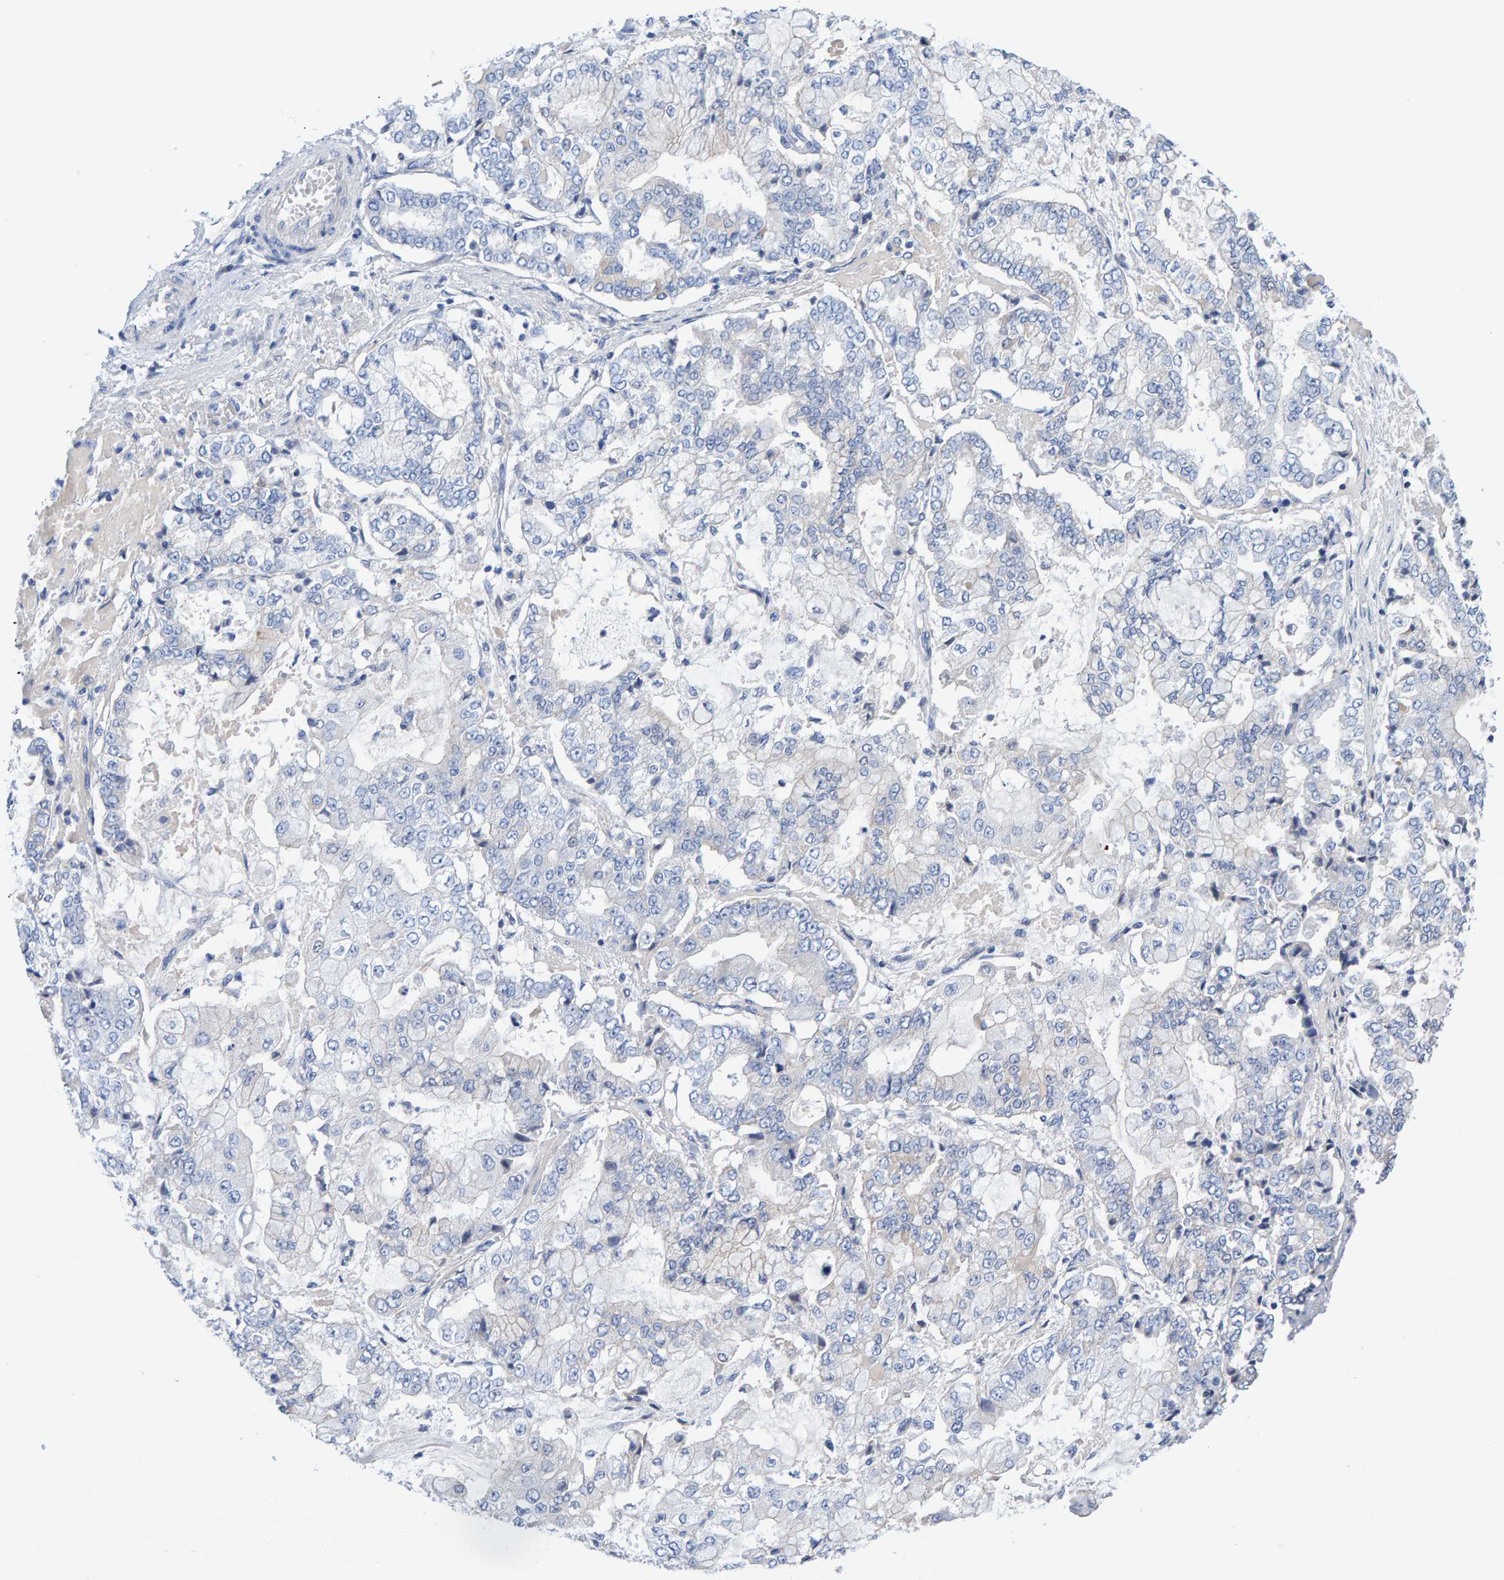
{"staining": {"intensity": "negative", "quantity": "none", "location": "none"}, "tissue": "stomach cancer", "cell_type": "Tumor cells", "image_type": "cancer", "snomed": [{"axis": "morphology", "description": "Adenocarcinoma, NOS"}, {"axis": "topography", "description": "Stomach"}], "caption": "Human adenocarcinoma (stomach) stained for a protein using IHC exhibits no staining in tumor cells.", "gene": "EFR3A", "patient": {"sex": "male", "age": 76}}